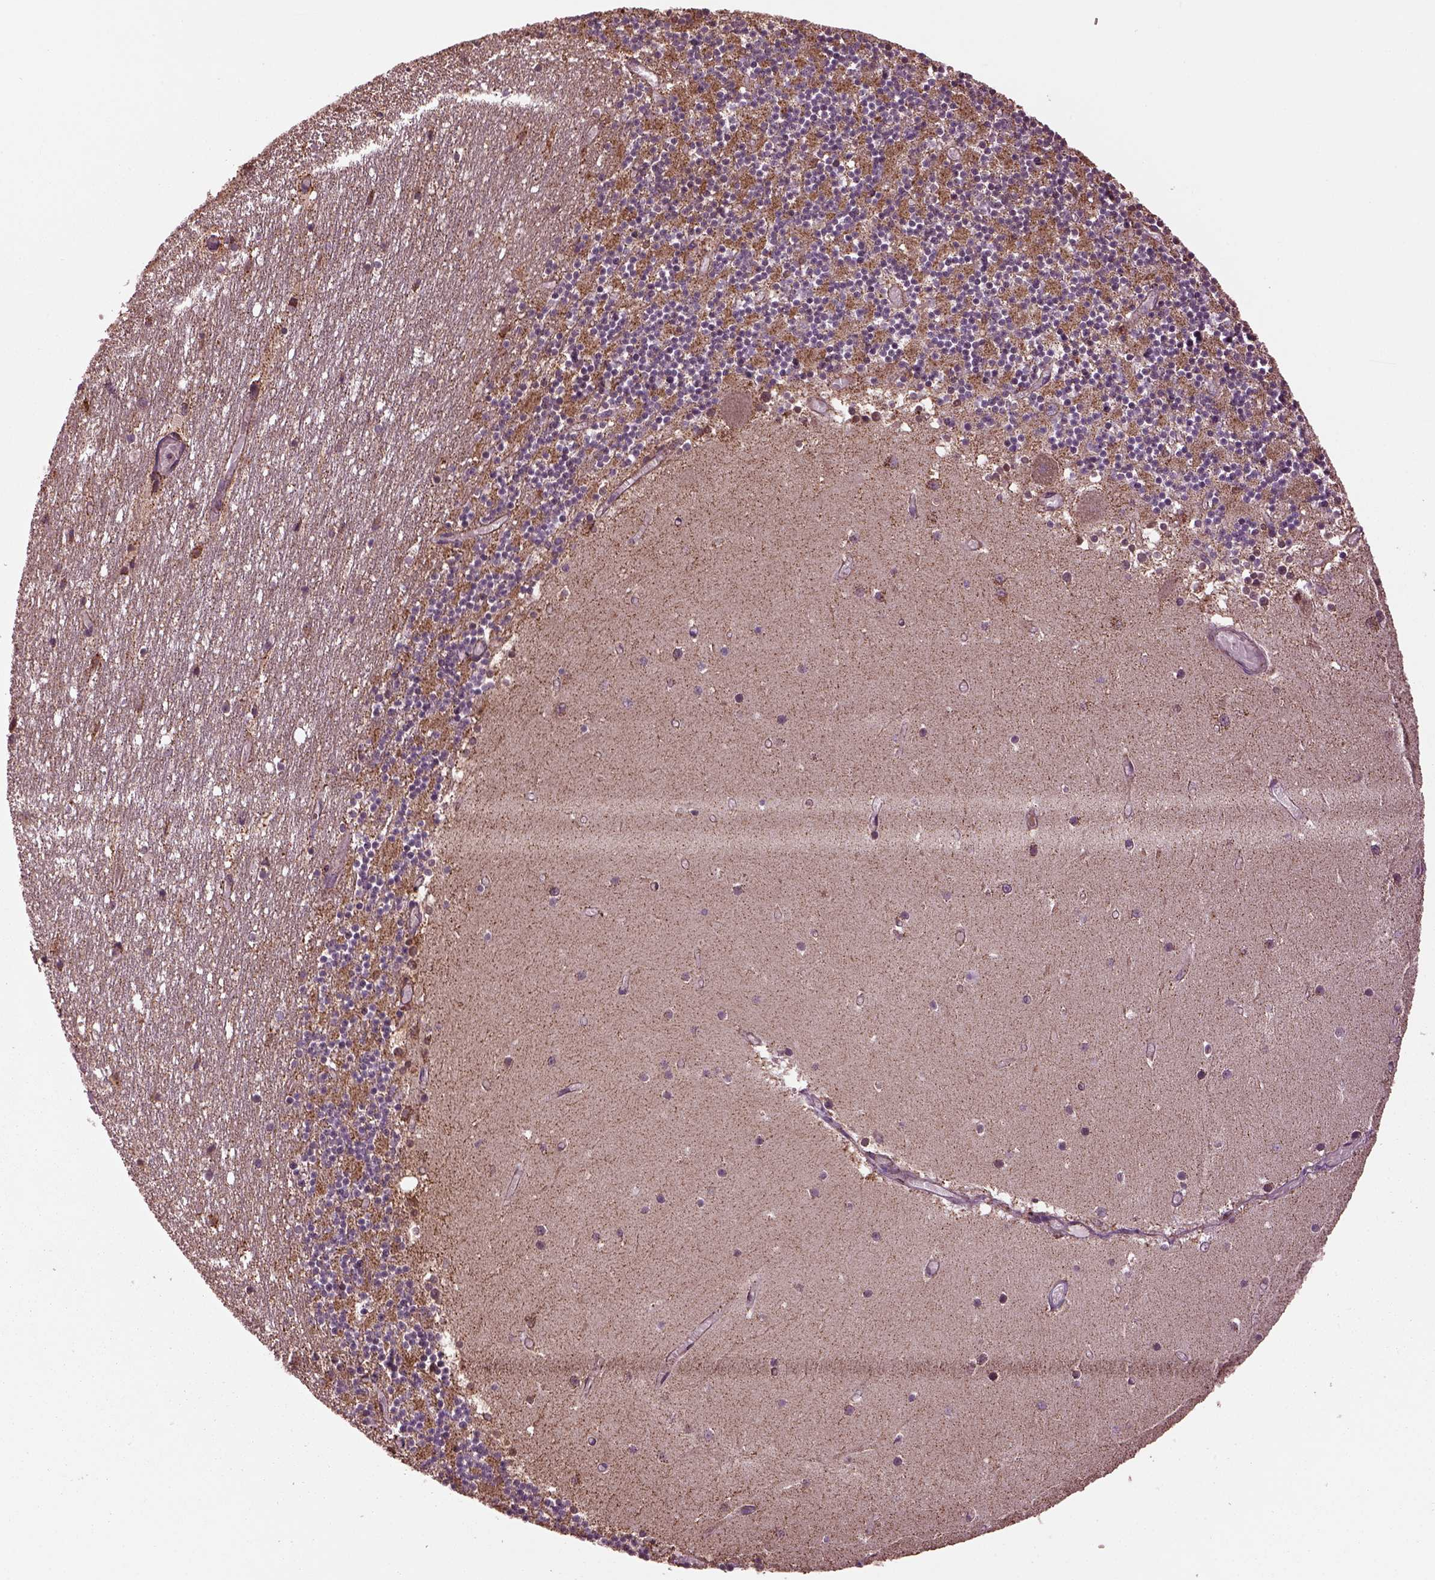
{"staining": {"intensity": "weak", "quantity": ">75%", "location": "cytoplasmic/membranous"}, "tissue": "cerebellum", "cell_type": "Cells in granular layer", "image_type": "normal", "snomed": [{"axis": "morphology", "description": "Normal tissue, NOS"}, {"axis": "topography", "description": "Cerebellum"}], "caption": "This is an image of immunohistochemistry staining of normal cerebellum, which shows weak expression in the cytoplasmic/membranous of cells in granular layer.", "gene": "TMEM254", "patient": {"sex": "female", "age": 28}}